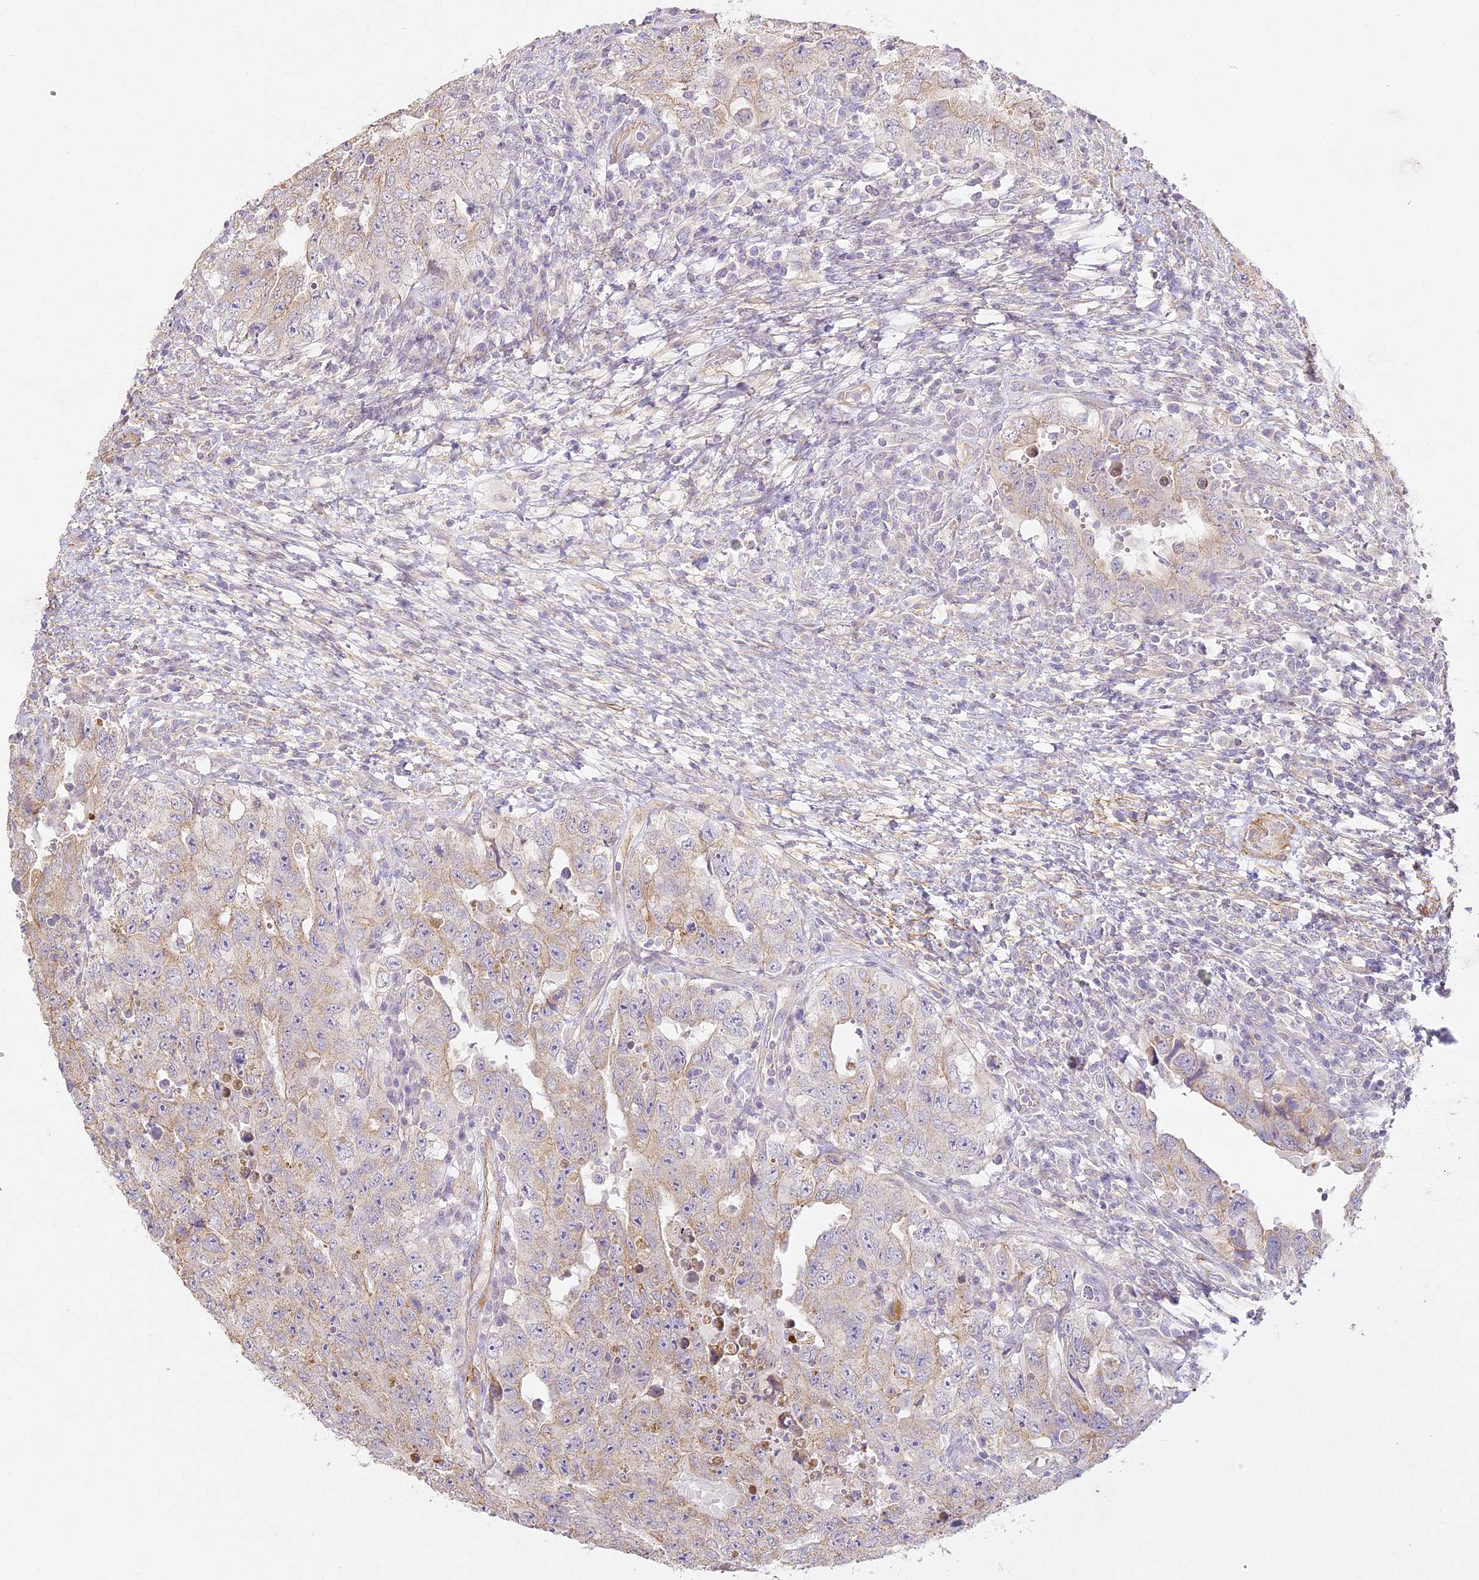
{"staining": {"intensity": "weak", "quantity": "25%-75%", "location": "cytoplasmic/membranous"}, "tissue": "testis cancer", "cell_type": "Tumor cells", "image_type": "cancer", "snomed": [{"axis": "morphology", "description": "Carcinoma, Embryonal, NOS"}, {"axis": "topography", "description": "Testis"}], "caption": "A micrograph showing weak cytoplasmic/membranous positivity in about 25%-75% of tumor cells in embryonal carcinoma (testis), as visualized by brown immunohistochemical staining.", "gene": "MED28", "patient": {"sex": "male", "age": 26}}